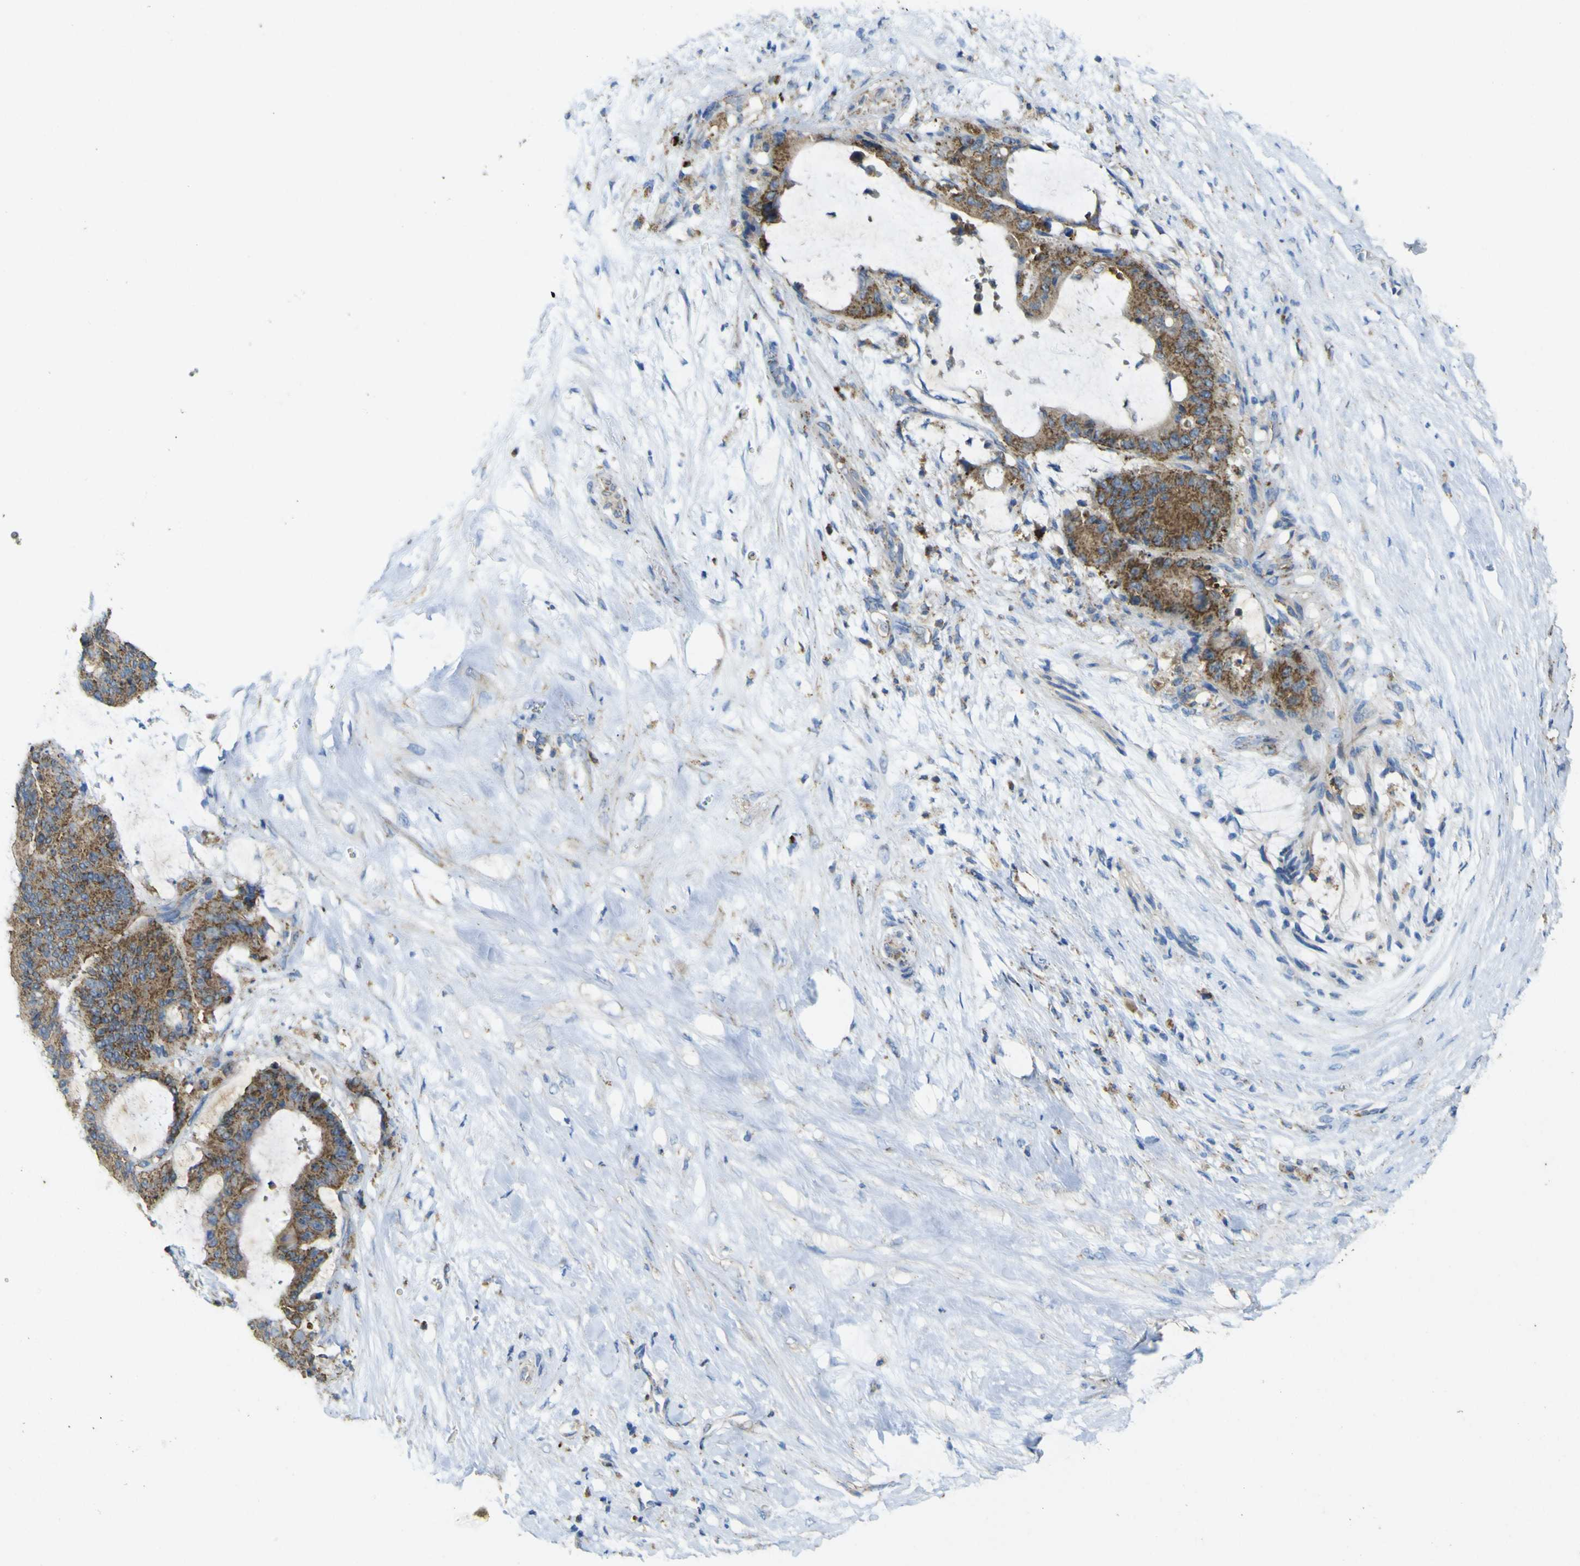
{"staining": {"intensity": "strong", "quantity": ">75%", "location": "cytoplasmic/membranous"}, "tissue": "liver cancer", "cell_type": "Tumor cells", "image_type": "cancer", "snomed": [{"axis": "morphology", "description": "Cholangiocarcinoma"}, {"axis": "topography", "description": "Liver"}], "caption": "Protein staining by immunohistochemistry (IHC) displays strong cytoplasmic/membranous expression in about >75% of tumor cells in cholangiocarcinoma (liver).", "gene": "ACSL3", "patient": {"sex": "female", "age": 73}}